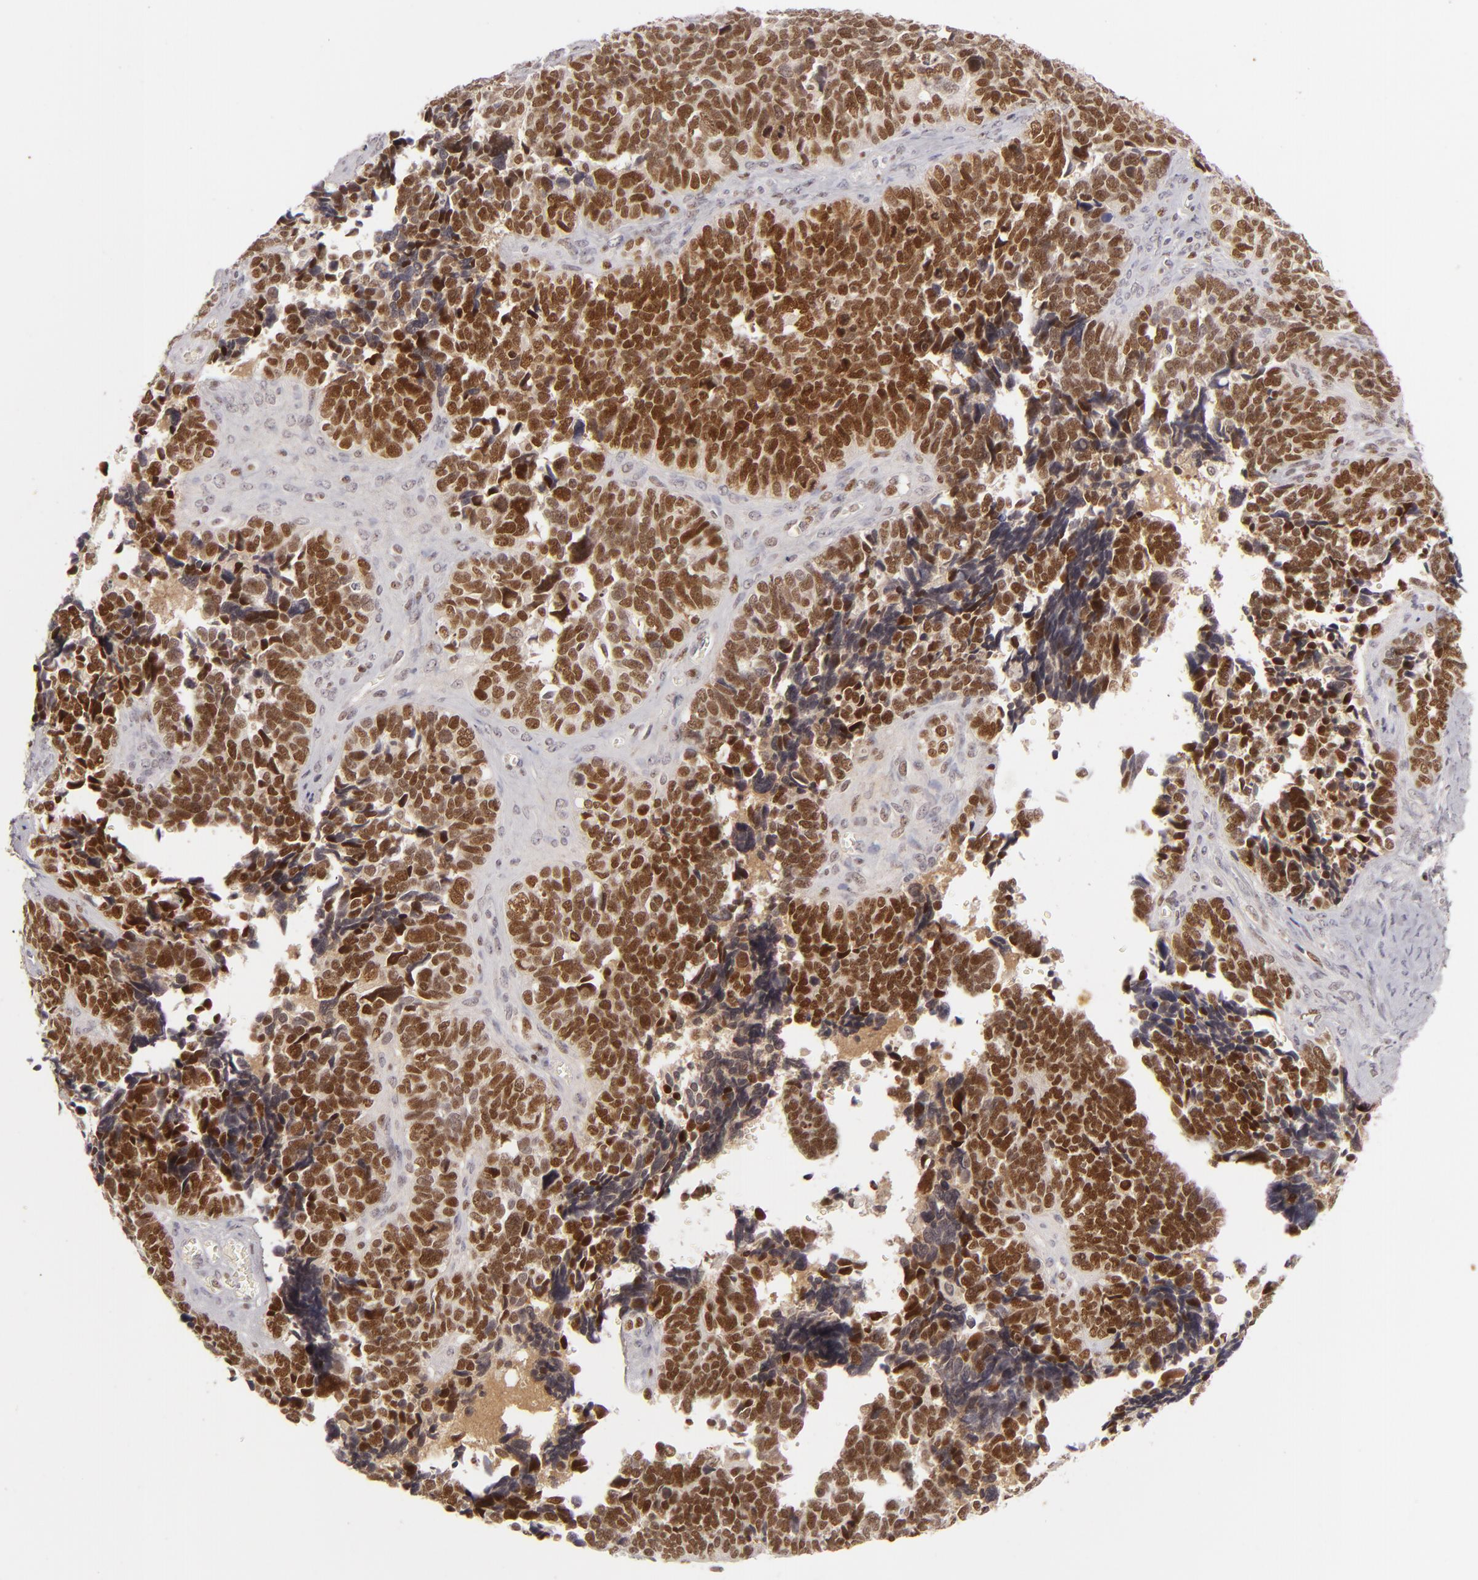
{"staining": {"intensity": "strong", "quantity": ">75%", "location": "nuclear"}, "tissue": "ovarian cancer", "cell_type": "Tumor cells", "image_type": "cancer", "snomed": [{"axis": "morphology", "description": "Cystadenocarcinoma, serous, NOS"}, {"axis": "topography", "description": "Ovary"}], "caption": "Serous cystadenocarcinoma (ovarian) stained with a brown dye reveals strong nuclear positive expression in approximately >75% of tumor cells.", "gene": "FEN1", "patient": {"sex": "female", "age": 77}}